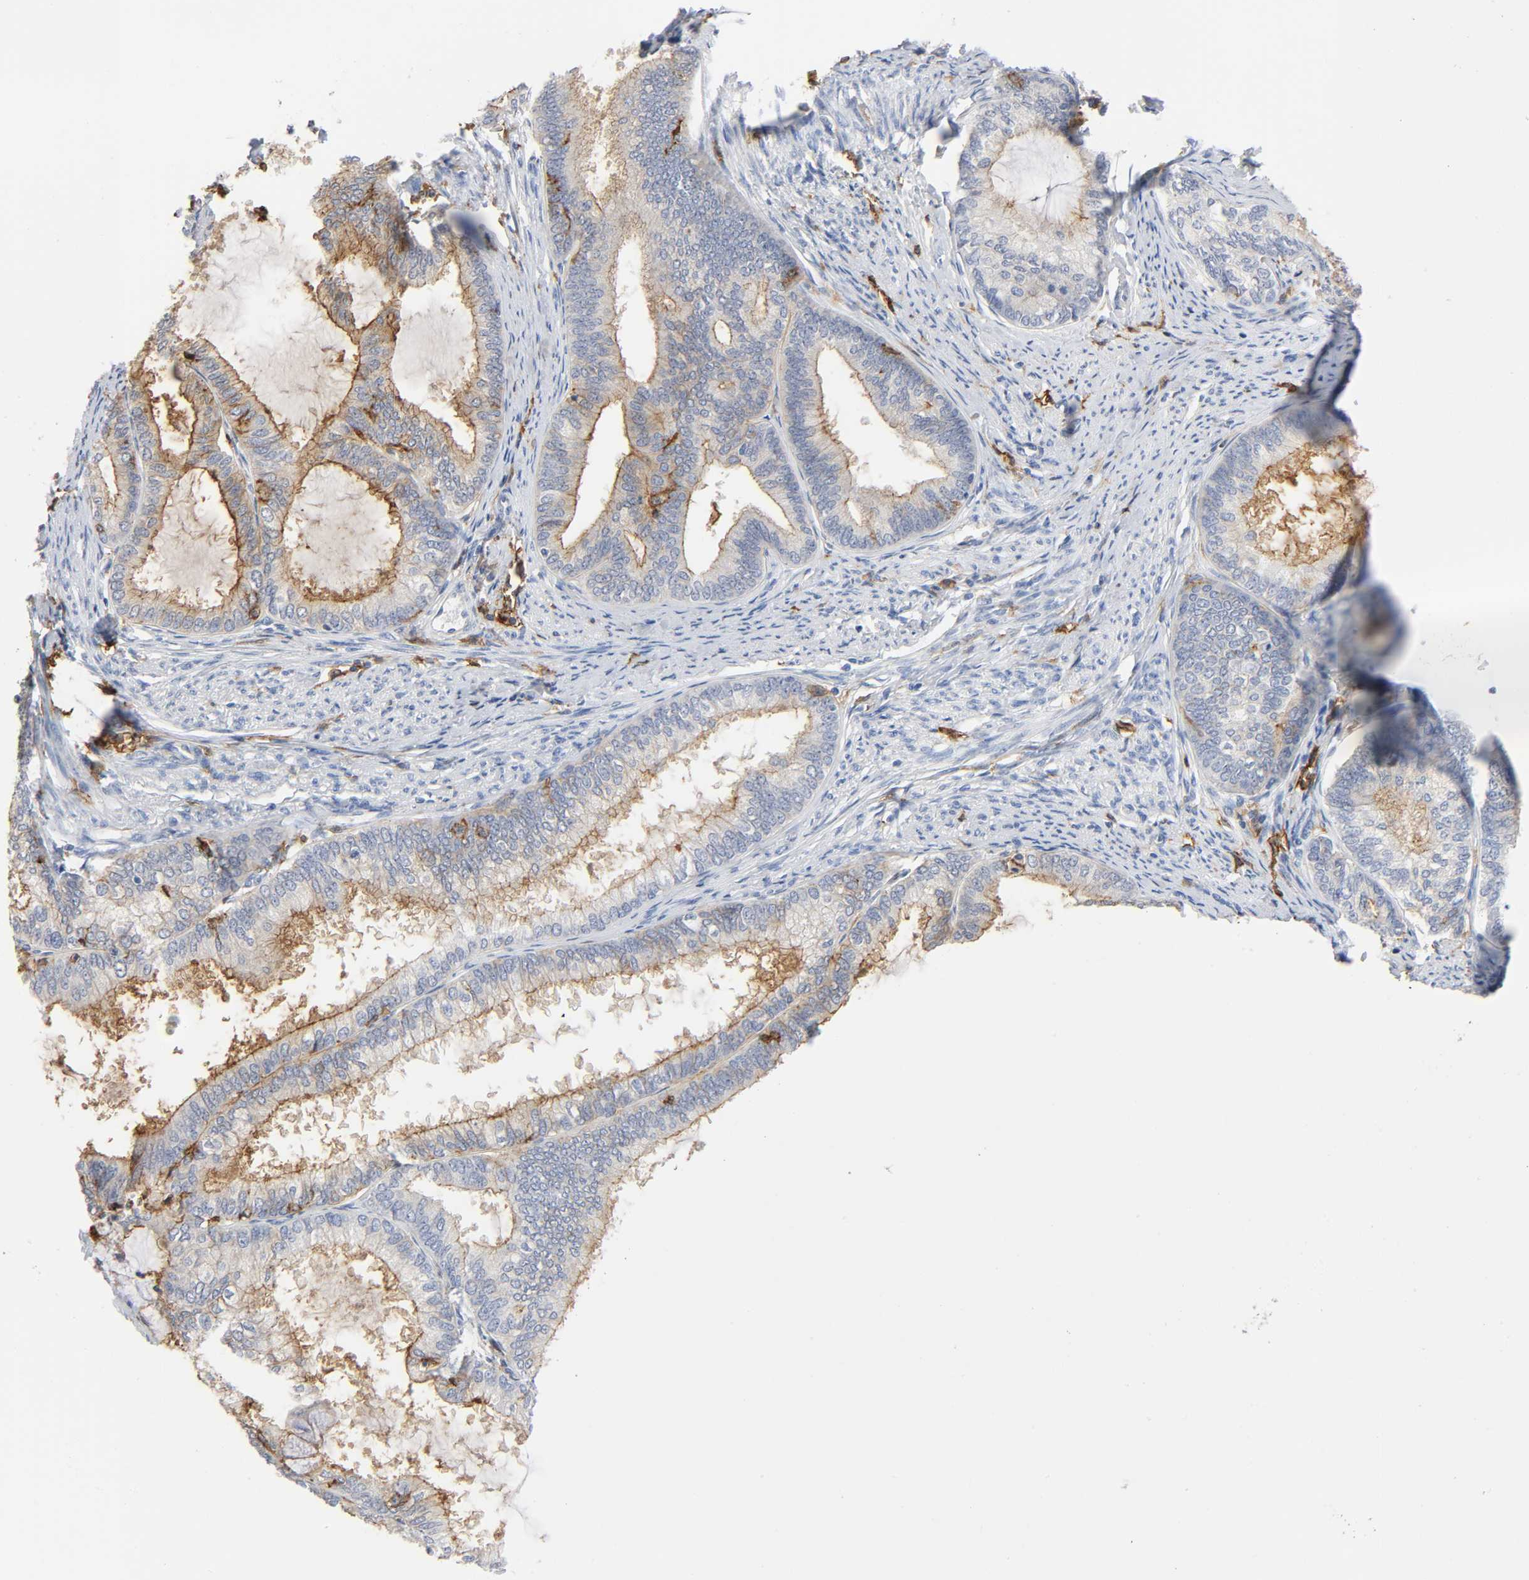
{"staining": {"intensity": "moderate", "quantity": "<25%", "location": "cytoplasmic/membranous"}, "tissue": "endometrial cancer", "cell_type": "Tumor cells", "image_type": "cancer", "snomed": [{"axis": "morphology", "description": "Adenocarcinoma, NOS"}, {"axis": "topography", "description": "Endometrium"}], "caption": "Tumor cells exhibit low levels of moderate cytoplasmic/membranous positivity in approximately <25% of cells in endometrial adenocarcinoma. The staining was performed using DAB (3,3'-diaminobenzidine), with brown indicating positive protein expression. Nuclei are stained blue with hematoxylin.", "gene": "LYN", "patient": {"sex": "female", "age": 86}}